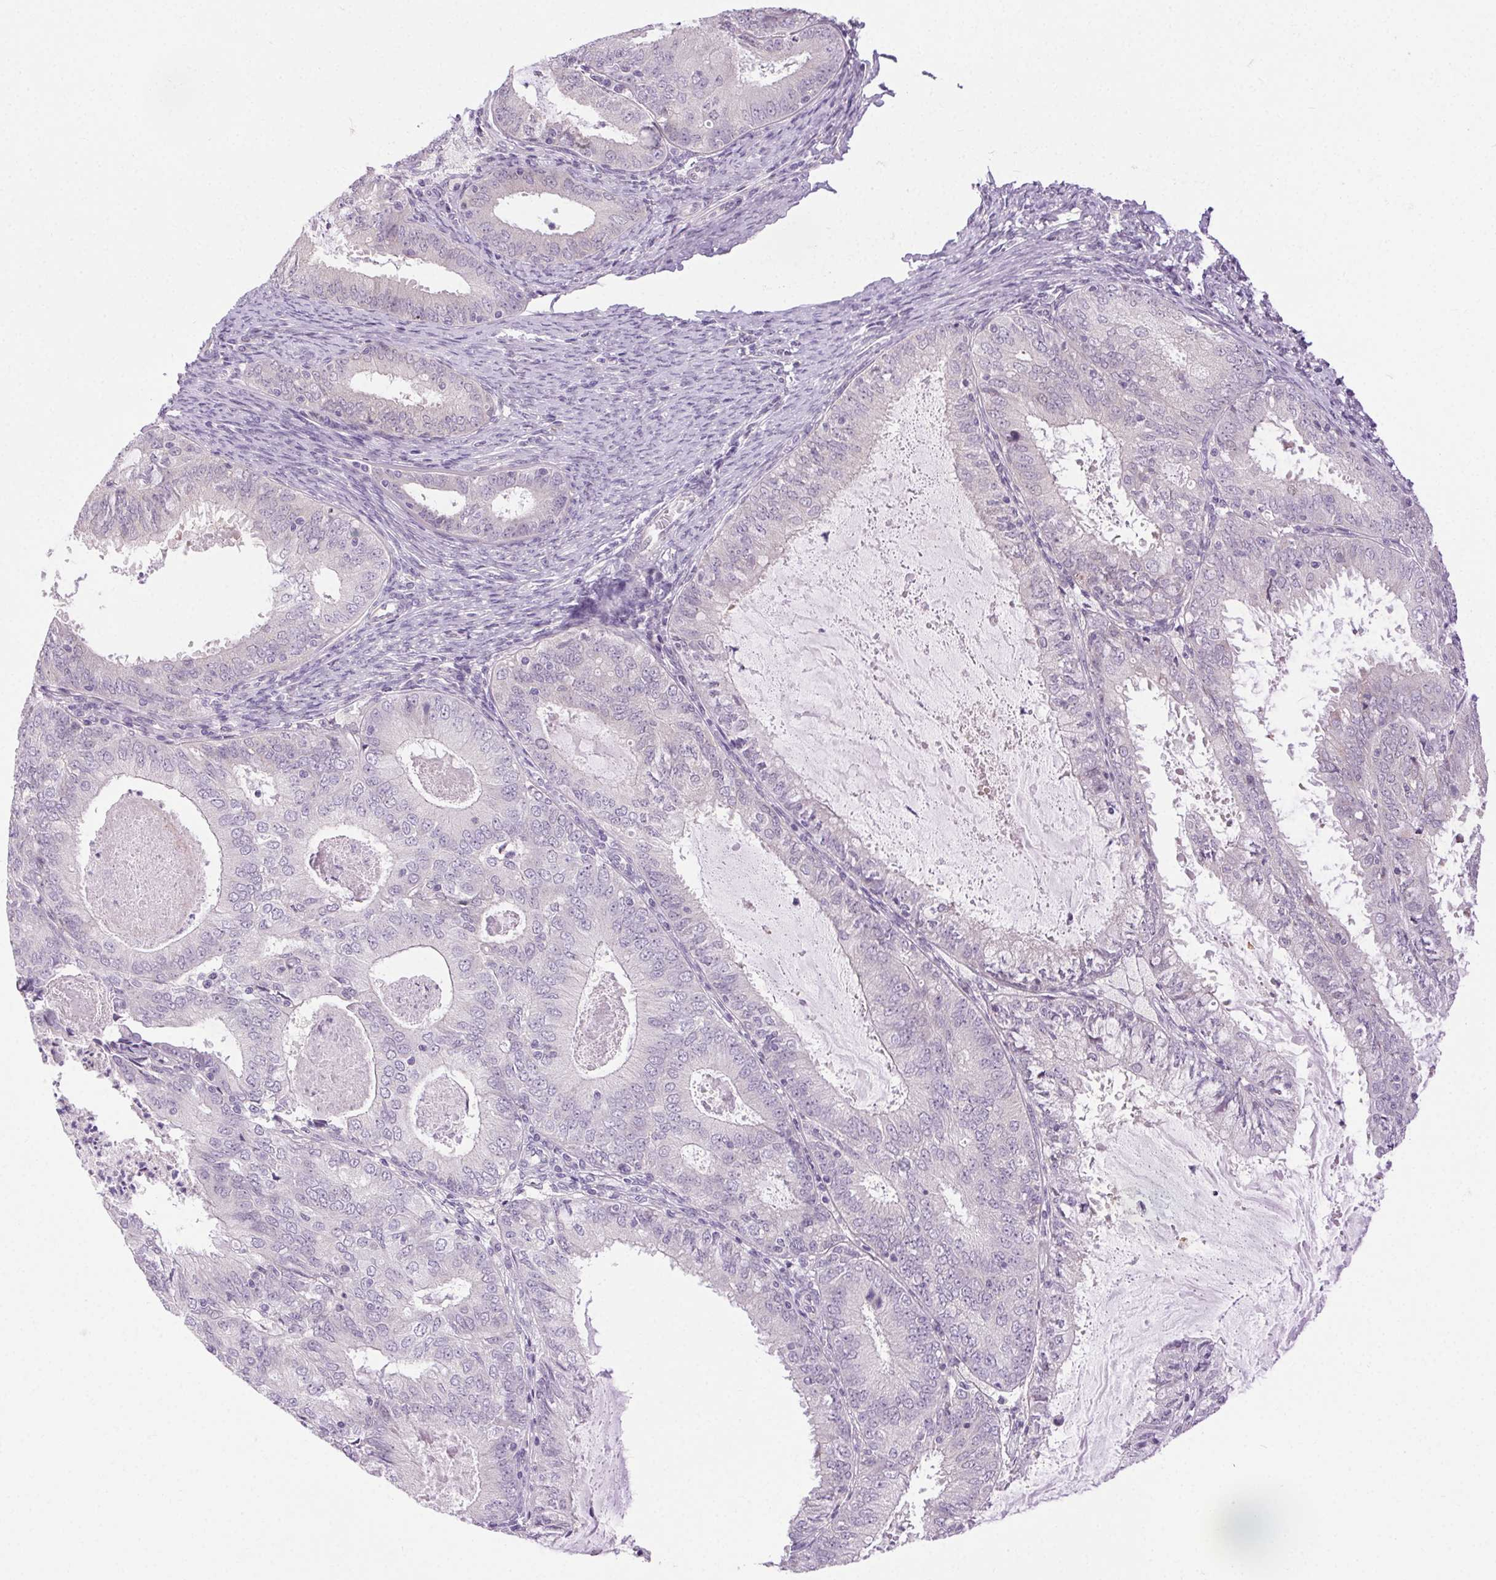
{"staining": {"intensity": "negative", "quantity": "none", "location": "none"}, "tissue": "endometrial cancer", "cell_type": "Tumor cells", "image_type": "cancer", "snomed": [{"axis": "morphology", "description": "Adenocarcinoma, NOS"}, {"axis": "topography", "description": "Endometrium"}], "caption": "Immunohistochemistry image of neoplastic tissue: endometrial cancer (adenocarcinoma) stained with DAB shows no significant protein staining in tumor cells.", "gene": "SYT11", "patient": {"sex": "female", "age": 57}}